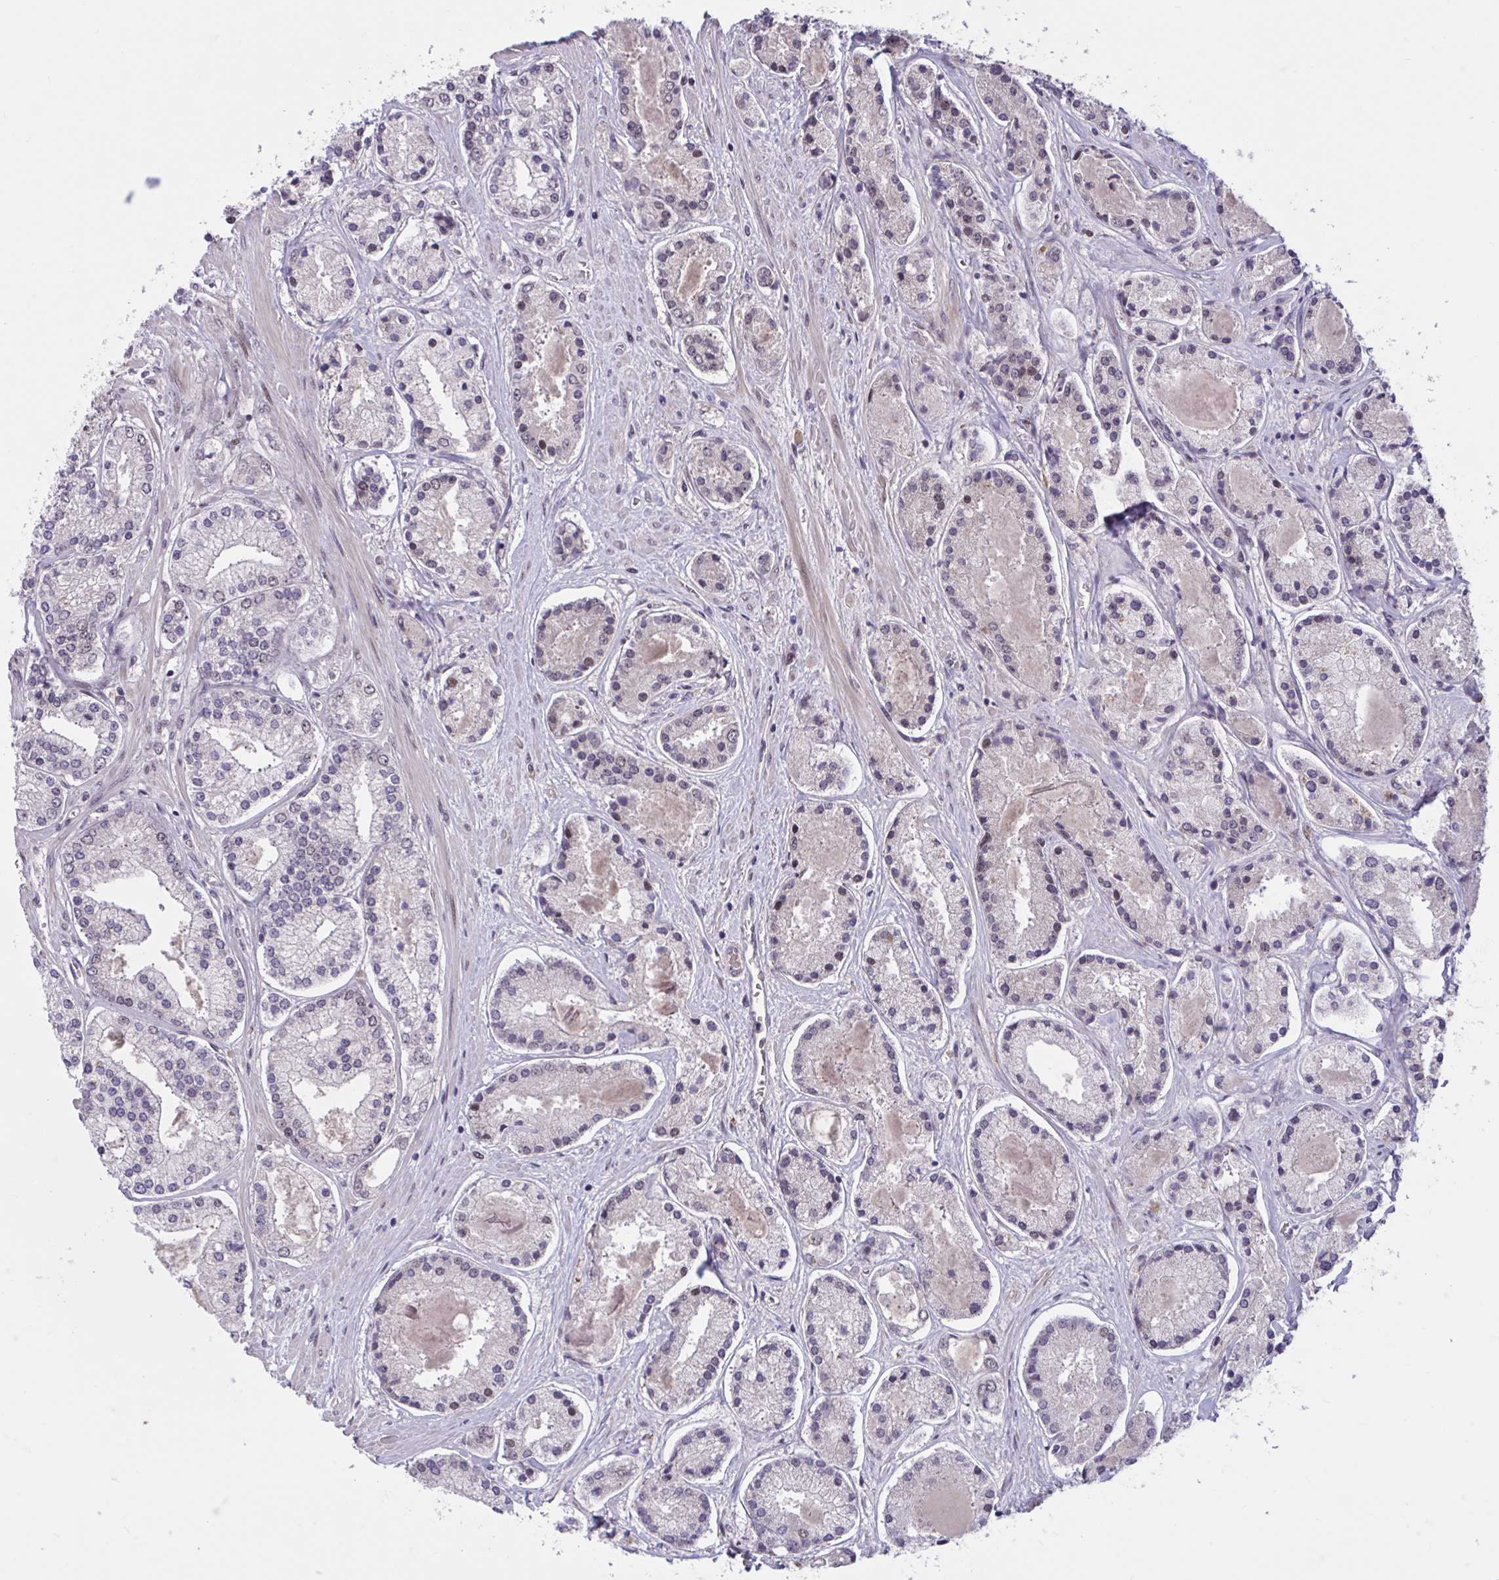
{"staining": {"intensity": "moderate", "quantity": "25%-75%", "location": "nuclear"}, "tissue": "prostate cancer", "cell_type": "Tumor cells", "image_type": "cancer", "snomed": [{"axis": "morphology", "description": "Adenocarcinoma, High grade"}, {"axis": "topography", "description": "Prostate"}], "caption": "Prostate cancer stained for a protein demonstrates moderate nuclear positivity in tumor cells.", "gene": "ZNF414", "patient": {"sex": "male", "age": 67}}